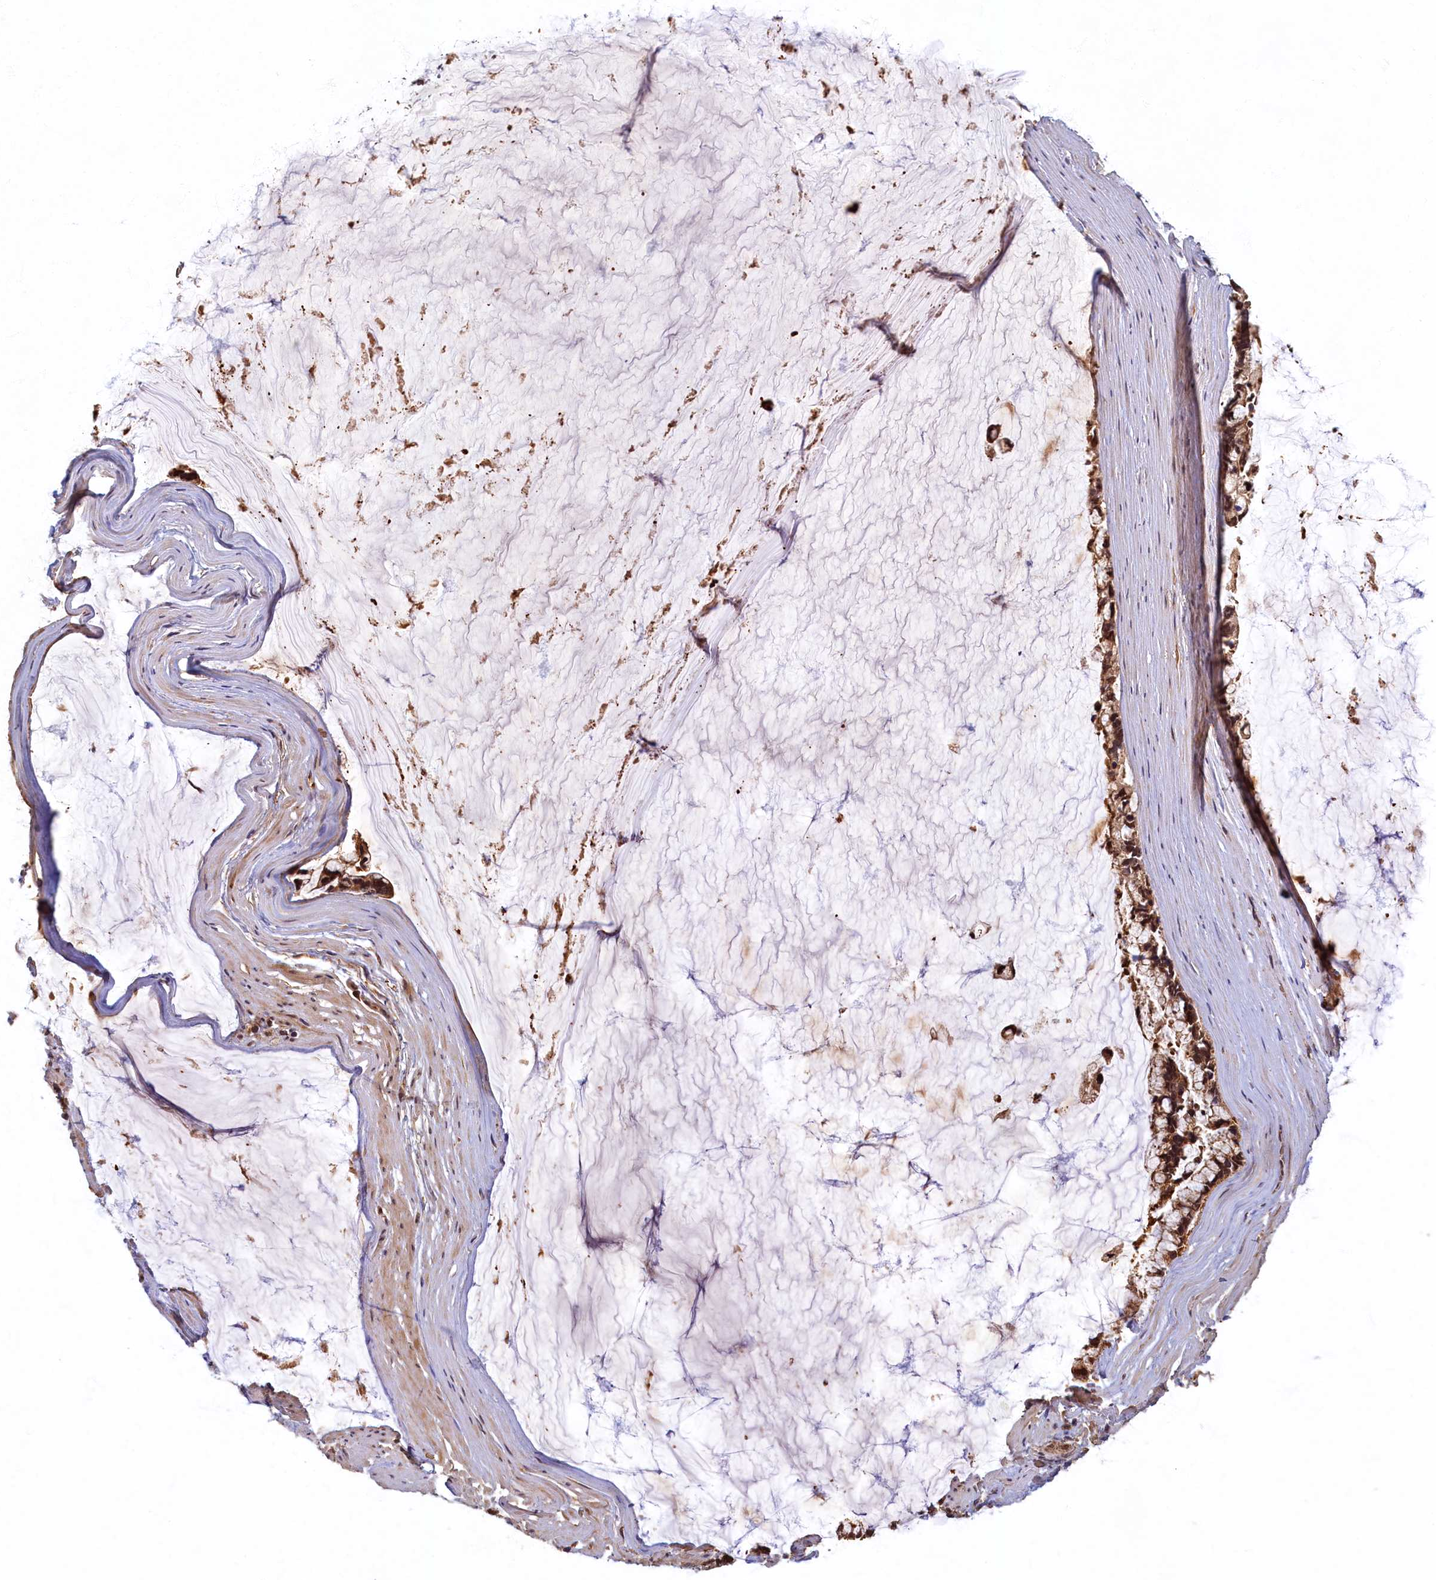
{"staining": {"intensity": "moderate", "quantity": ">75%", "location": "cytoplasmic/membranous,nuclear"}, "tissue": "ovarian cancer", "cell_type": "Tumor cells", "image_type": "cancer", "snomed": [{"axis": "morphology", "description": "Cystadenocarcinoma, mucinous, NOS"}, {"axis": "topography", "description": "Ovary"}], "caption": "Protein staining of ovarian cancer (mucinous cystadenocarcinoma) tissue reveals moderate cytoplasmic/membranous and nuclear expression in approximately >75% of tumor cells.", "gene": "LCMT2", "patient": {"sex": "female", "age": 39}}